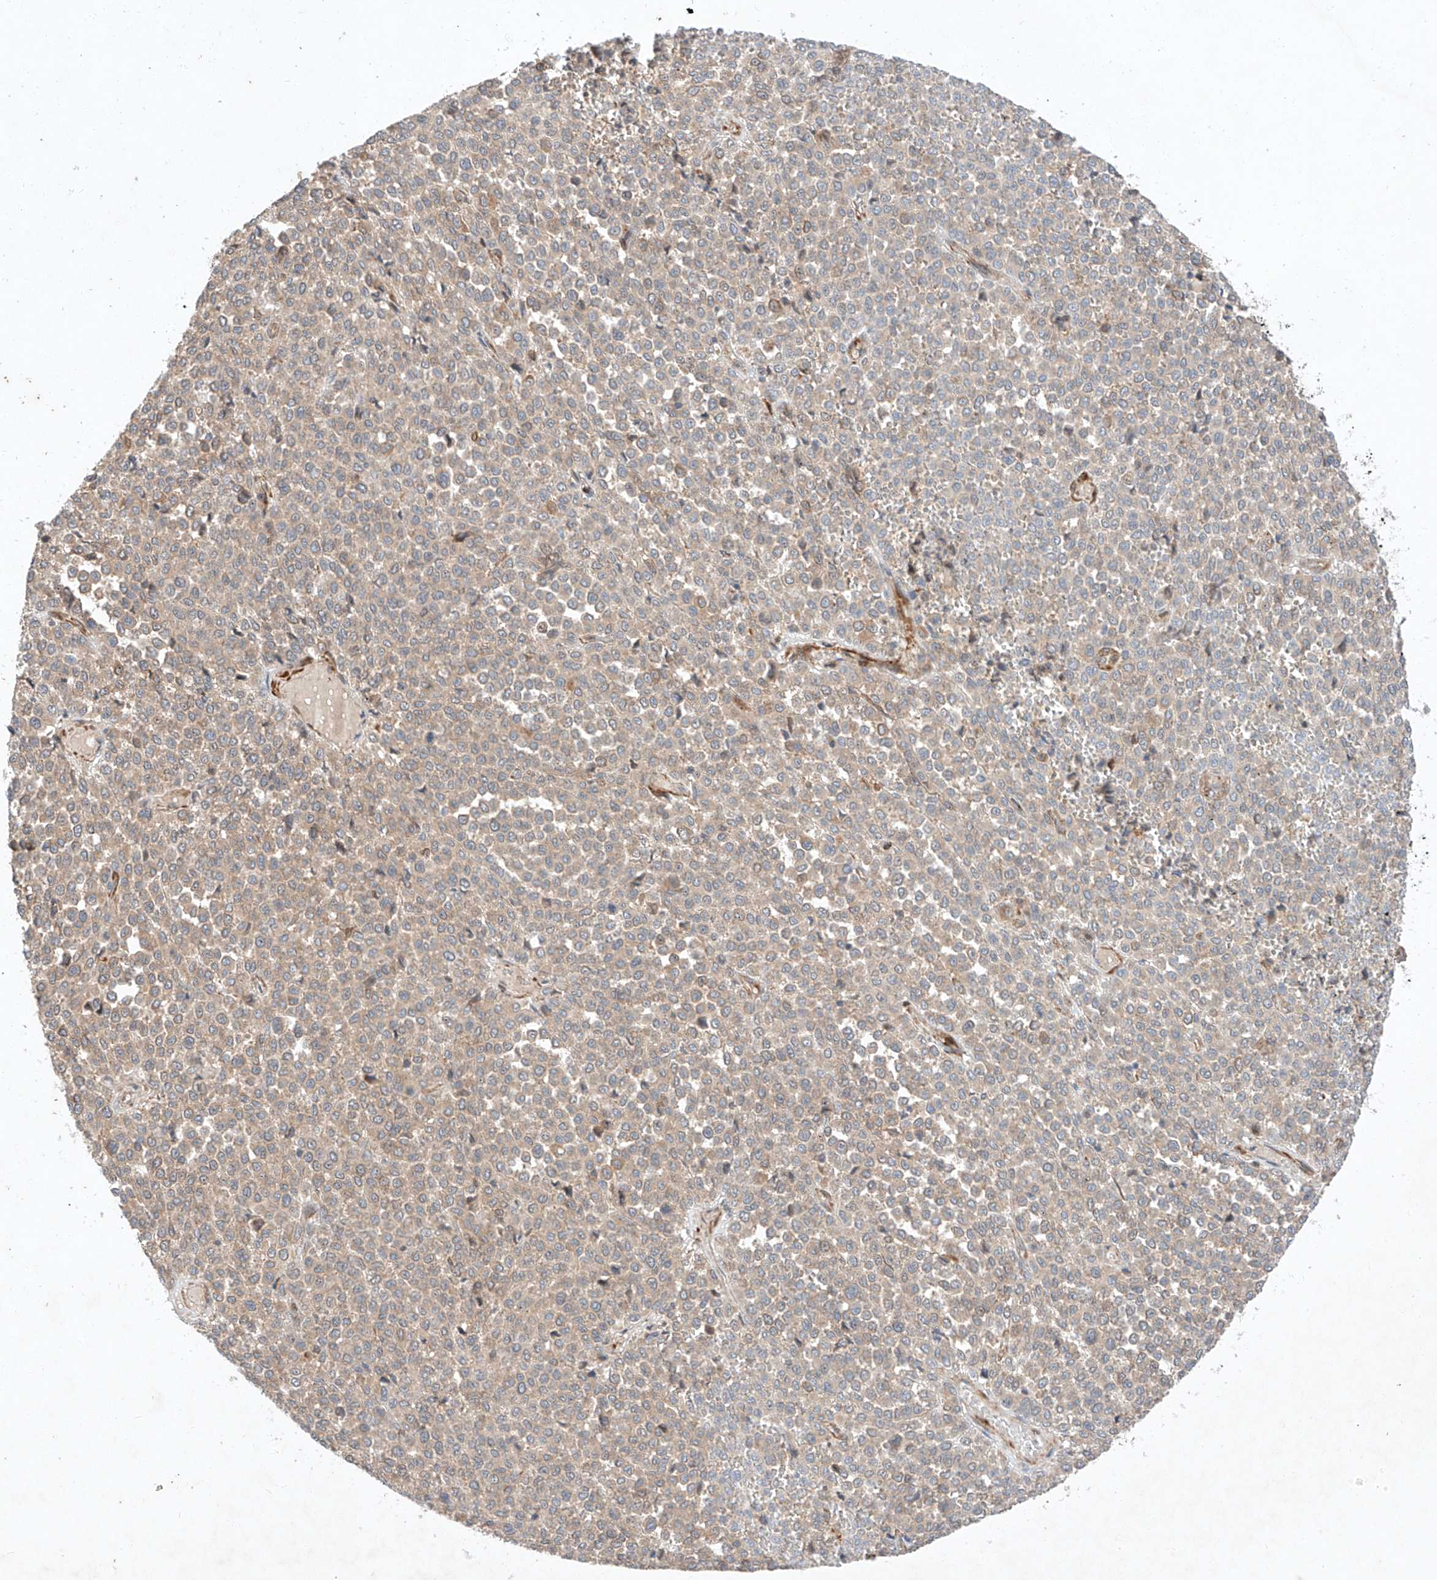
{"staining": {"intensity": "weak", "quantity": "<25%", "location": "cytoplasmic/membranous"}, "tissue": "melanoma", "cell_type": "Tumor cells", "image_type": "cancer", "snomed": [{"axis": "morphology", "description": "Malignant melanoma, Metastatic site"}, {"axis": "topography", "description": "Pancreas"}], "caption": "There is no significant expression in tumor cells of melanoma.", "gene": "ARHGAP33", "patient": {"sex": "female", "age": 30}}